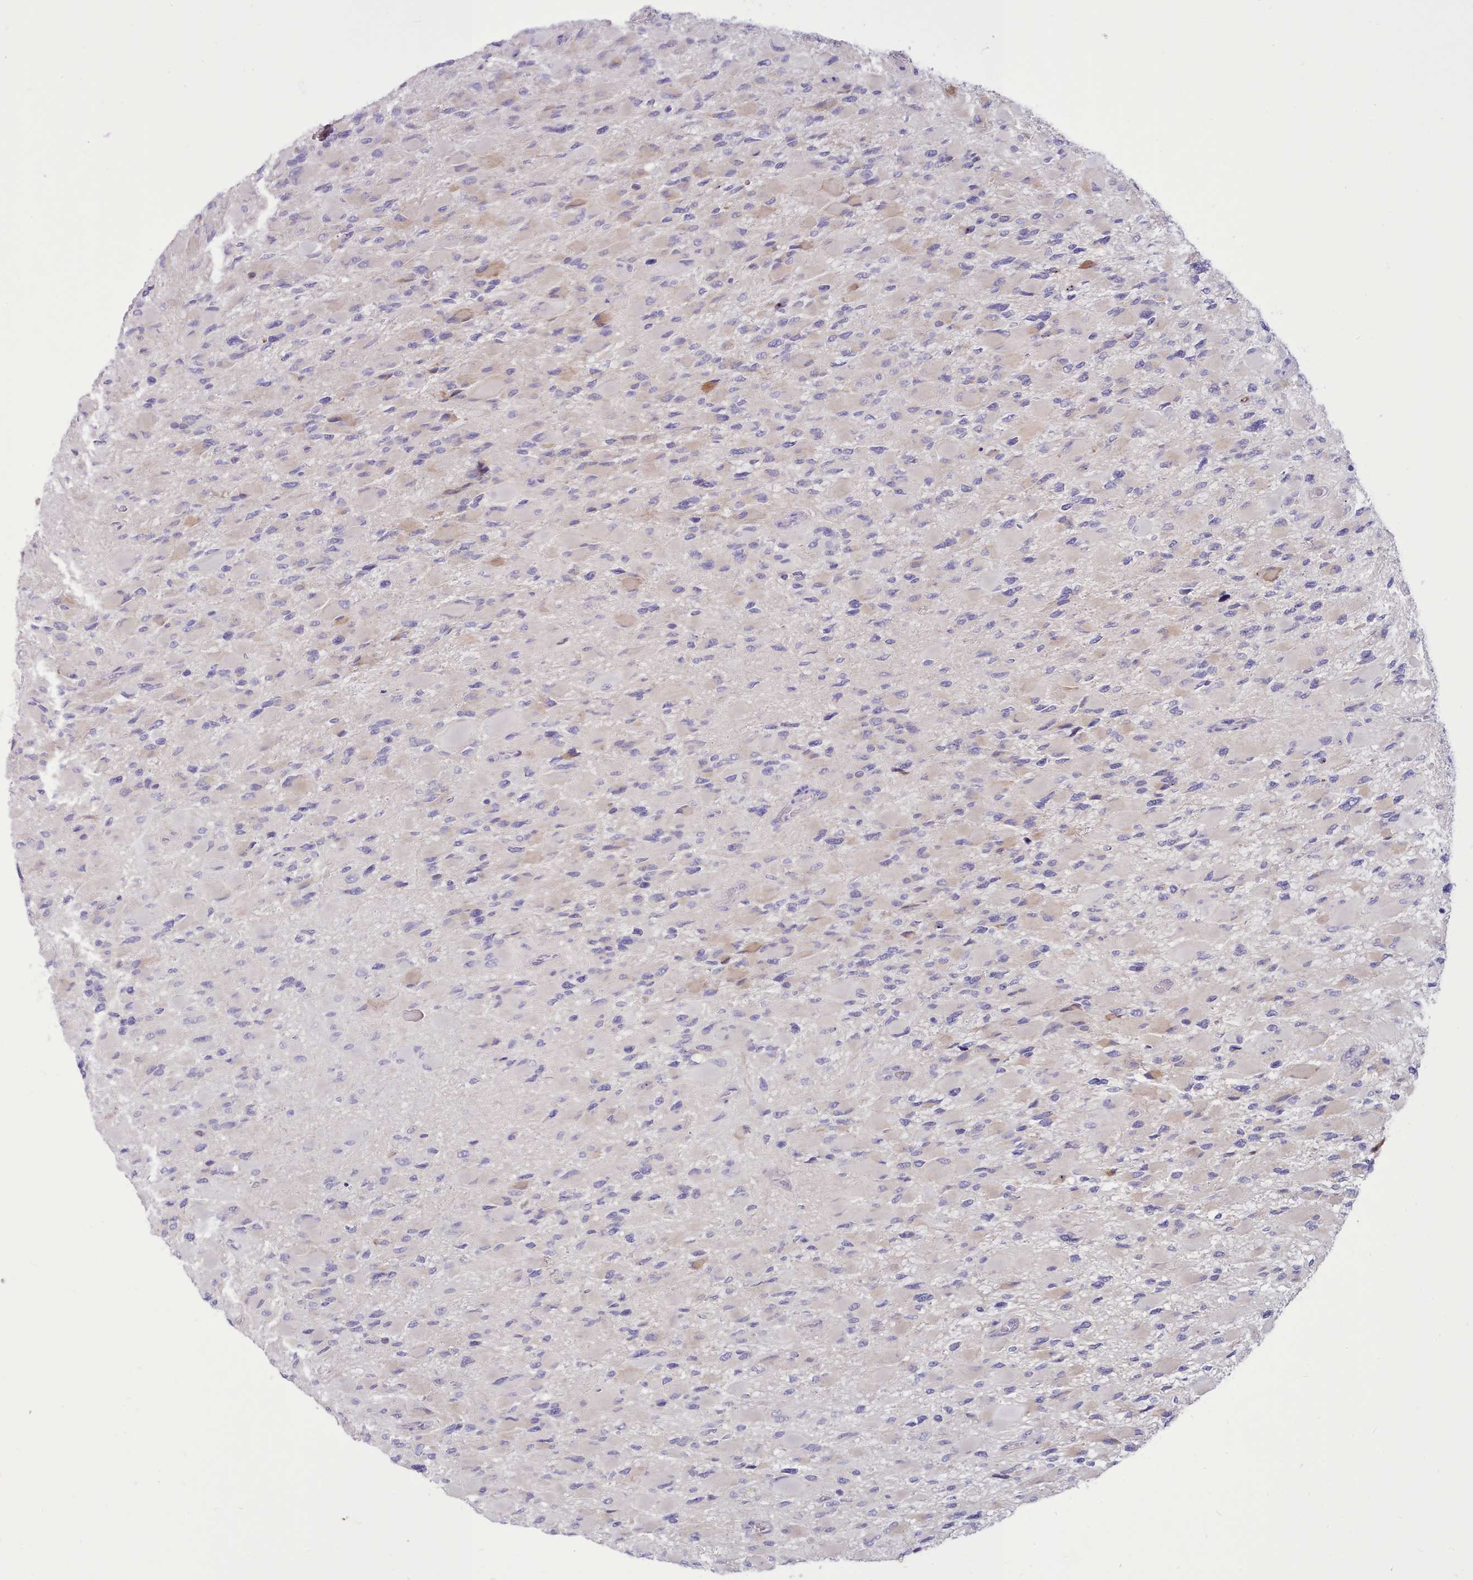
{"staining": {"intensity": "weak", "quantity": "<25%", "location": "cytoplasmic/membranous"}, "tissue": "glioma", "cell_type": "Tumor cells", "image_type": "cancer", "snomed": [{"axis": "morphology", "description": "Glioma, malignant, High grade"}, {"axis": "topography", "description": "Cerebral cortex"}], "caption": "DAB (3,3'-diaminobenzidine) immunohistochemical staining of glioma exhibits no significant positivity in tumor cells.", "gene": "TMEM253", "patient": {"sex": "female", "age": 36}}